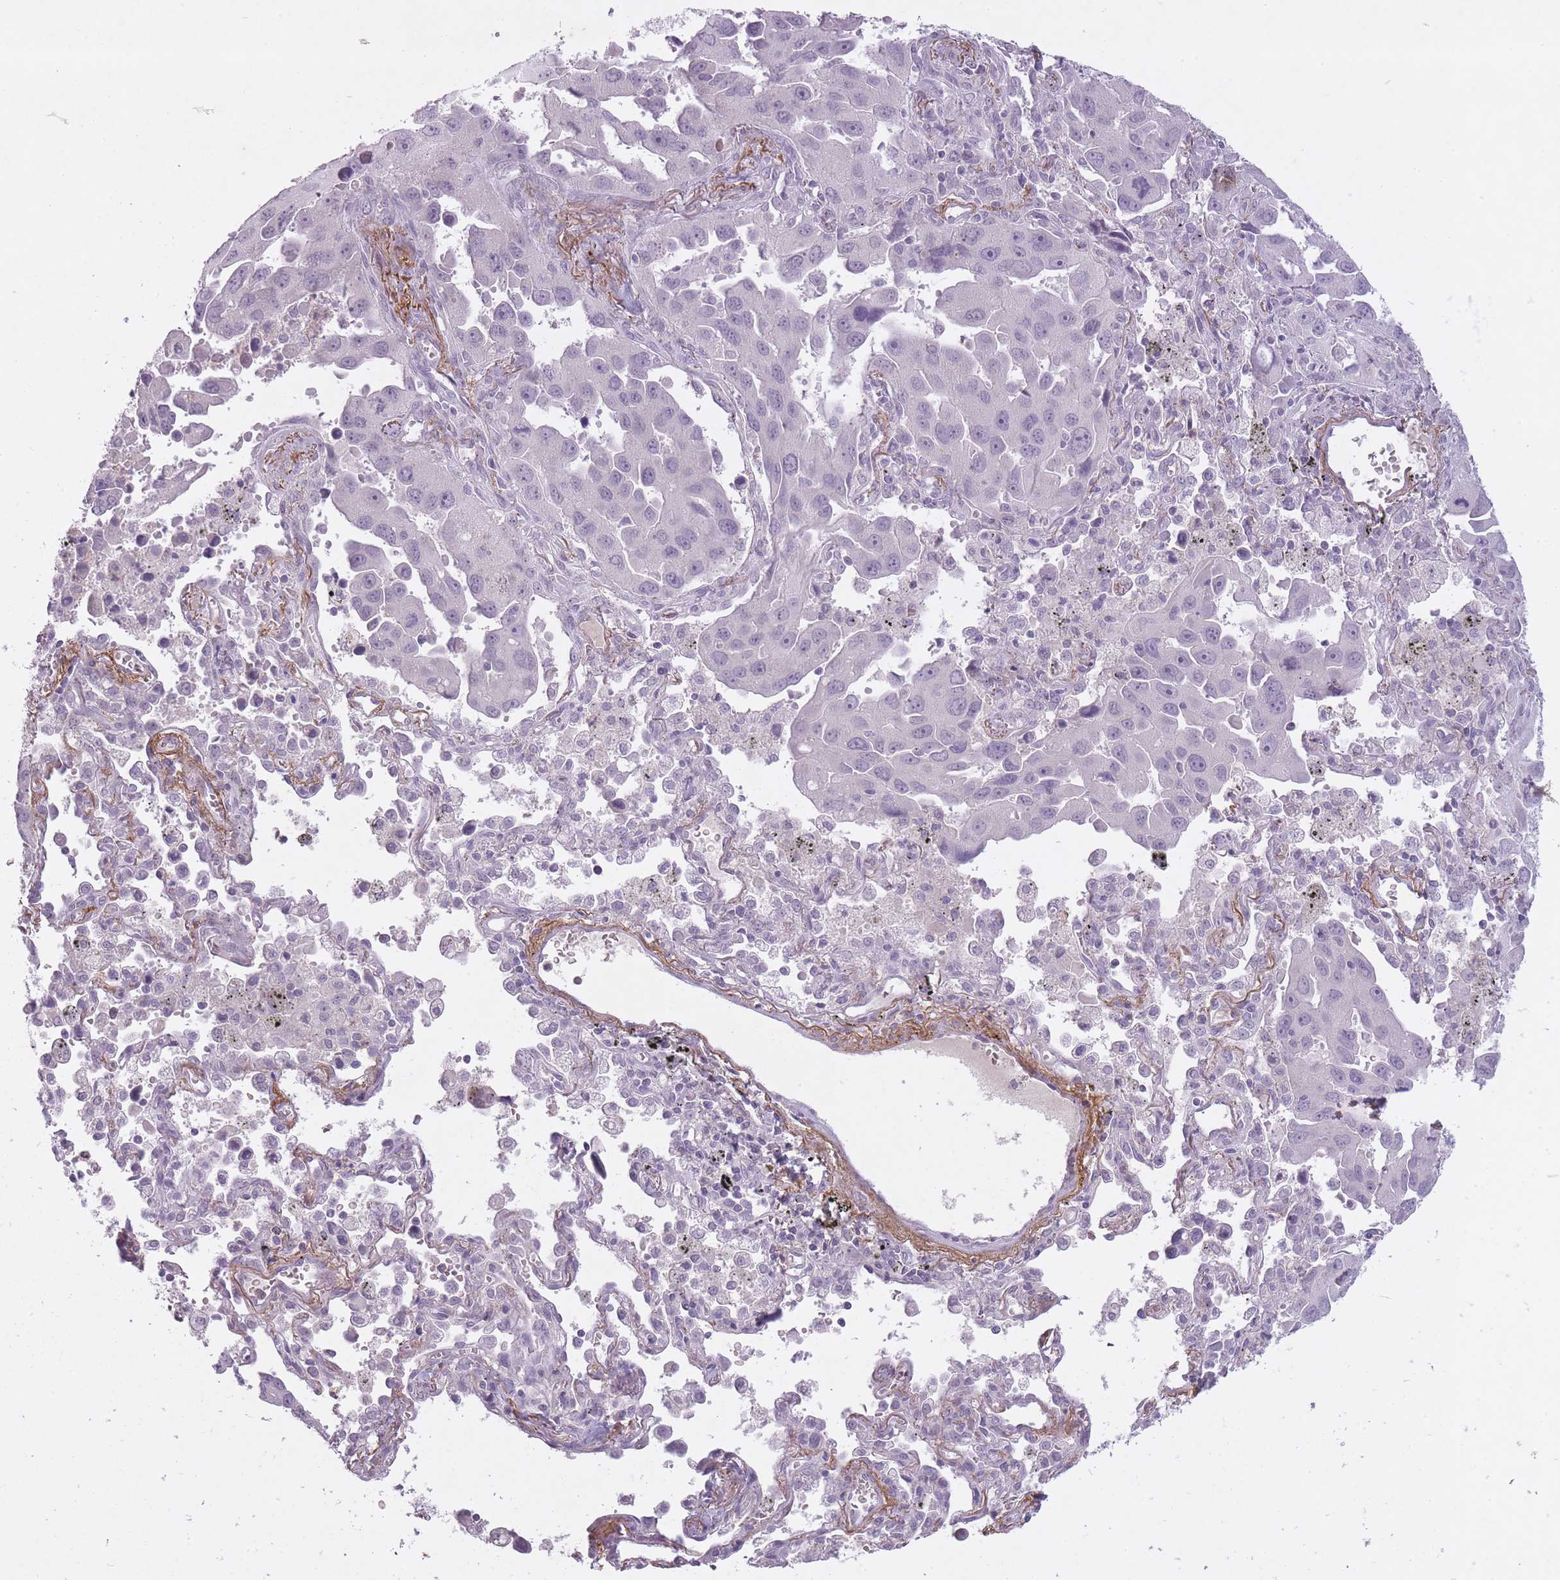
{"staining": {"intensity": "negative", "quantity": "none", "location": "none"}, "tissue": "lung cancer", "cell_type": "Tumor cells", "image_type": "cancer", "snomed": [{"axis": "morphology", "description": "Adenocarcinoma, NOS"}, {"axis": "topography", "description": "Lung"}], "caption": "IHC of lung cancer (adenocarcinoma) displays no positivity in tumor cells.", "gene": "RFX4", "patient": {"sex": "male", "age": 66}}